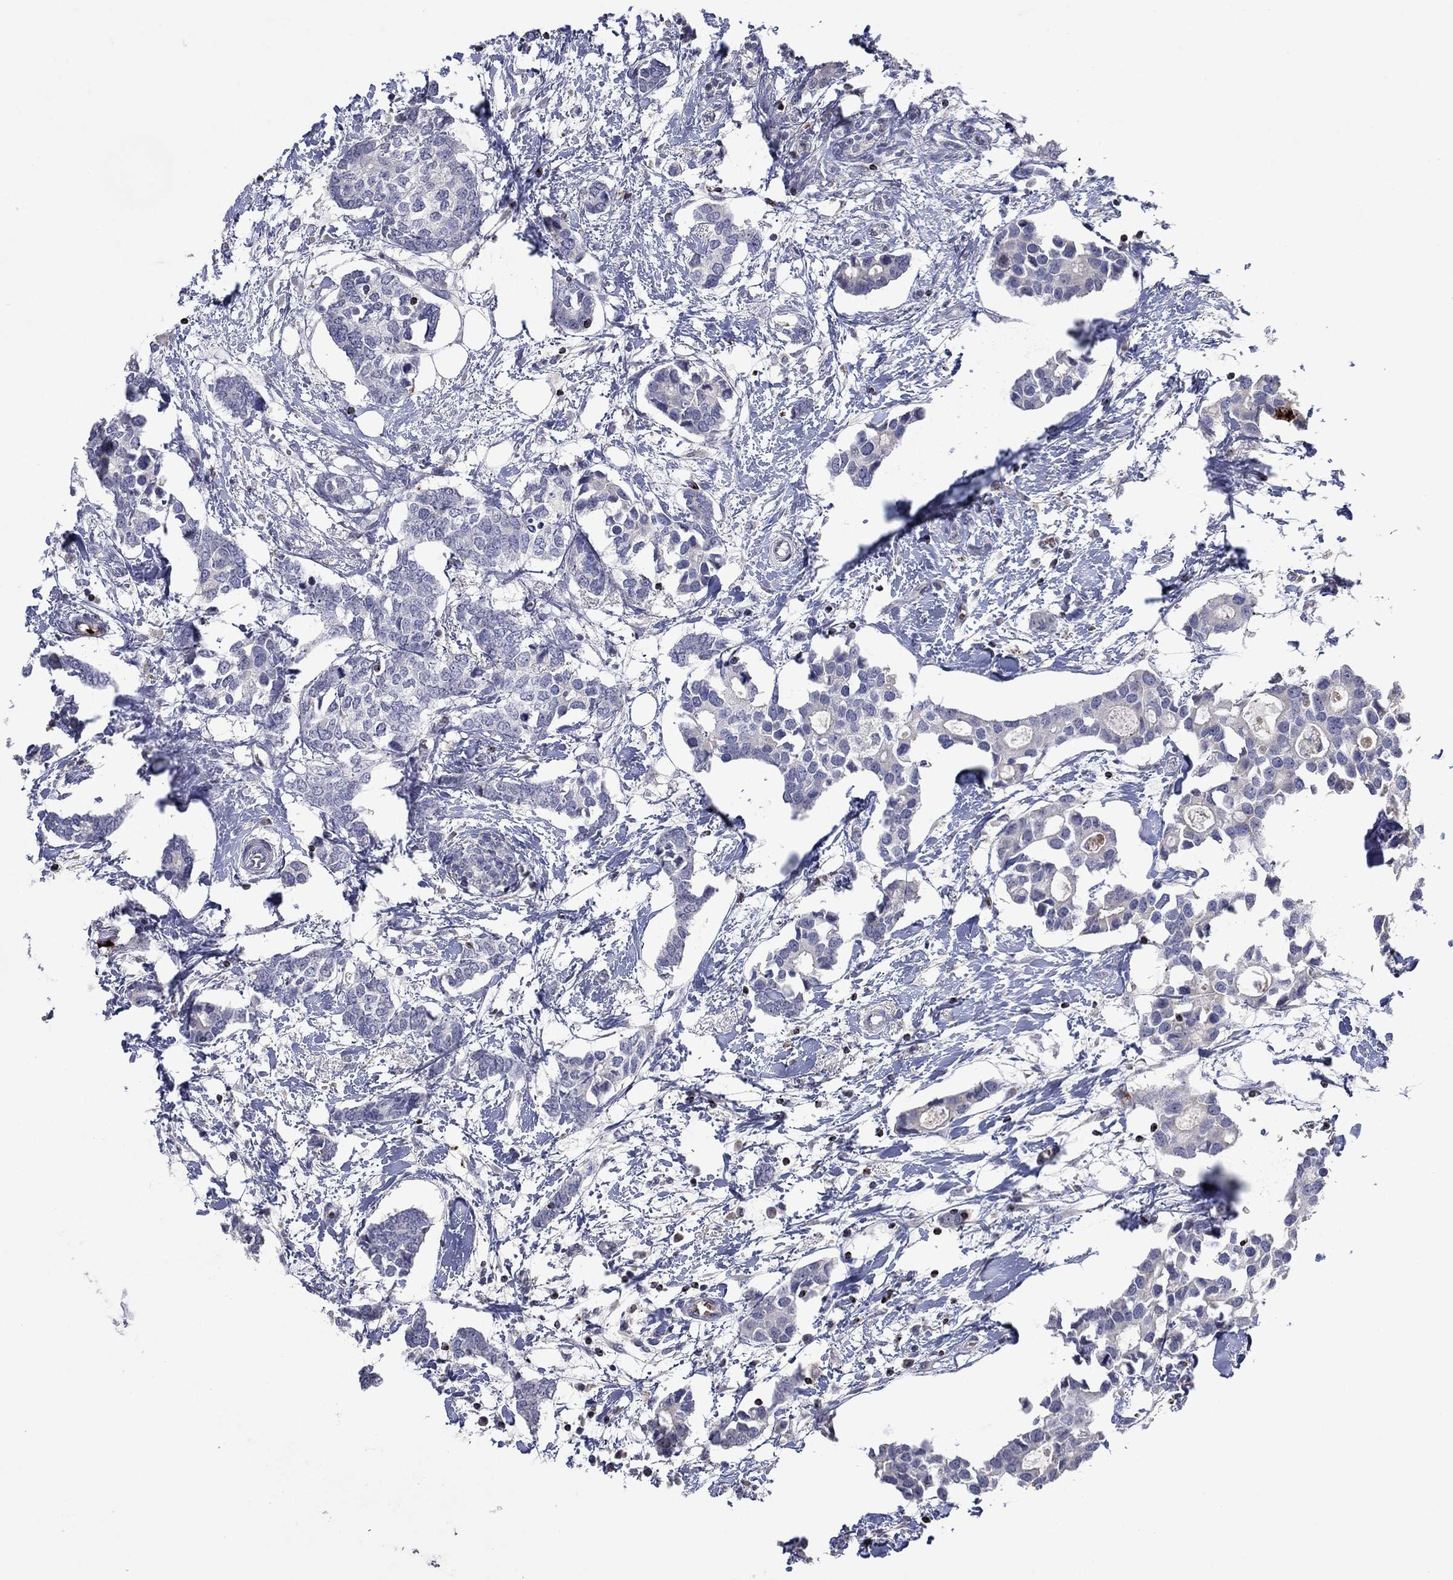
{"staining": {"intensity": "negative", "quantity": "none", "location": "none"}, "tissue": "breast cancer", "cell_type": "Tumor cells", "image_type": "cancer", "snomed": [{"axis": "morphology", "description": "Duct carcinoma"}, {"axis": "topography", "description": "Breast"}], "caption": "Invasive ductal carcinoma (breast) was stained to show a protein in brown. There is no significant staining in tumor cells.", "gene": "CCL5", "patient": {"sex": "female", "age": 83}}